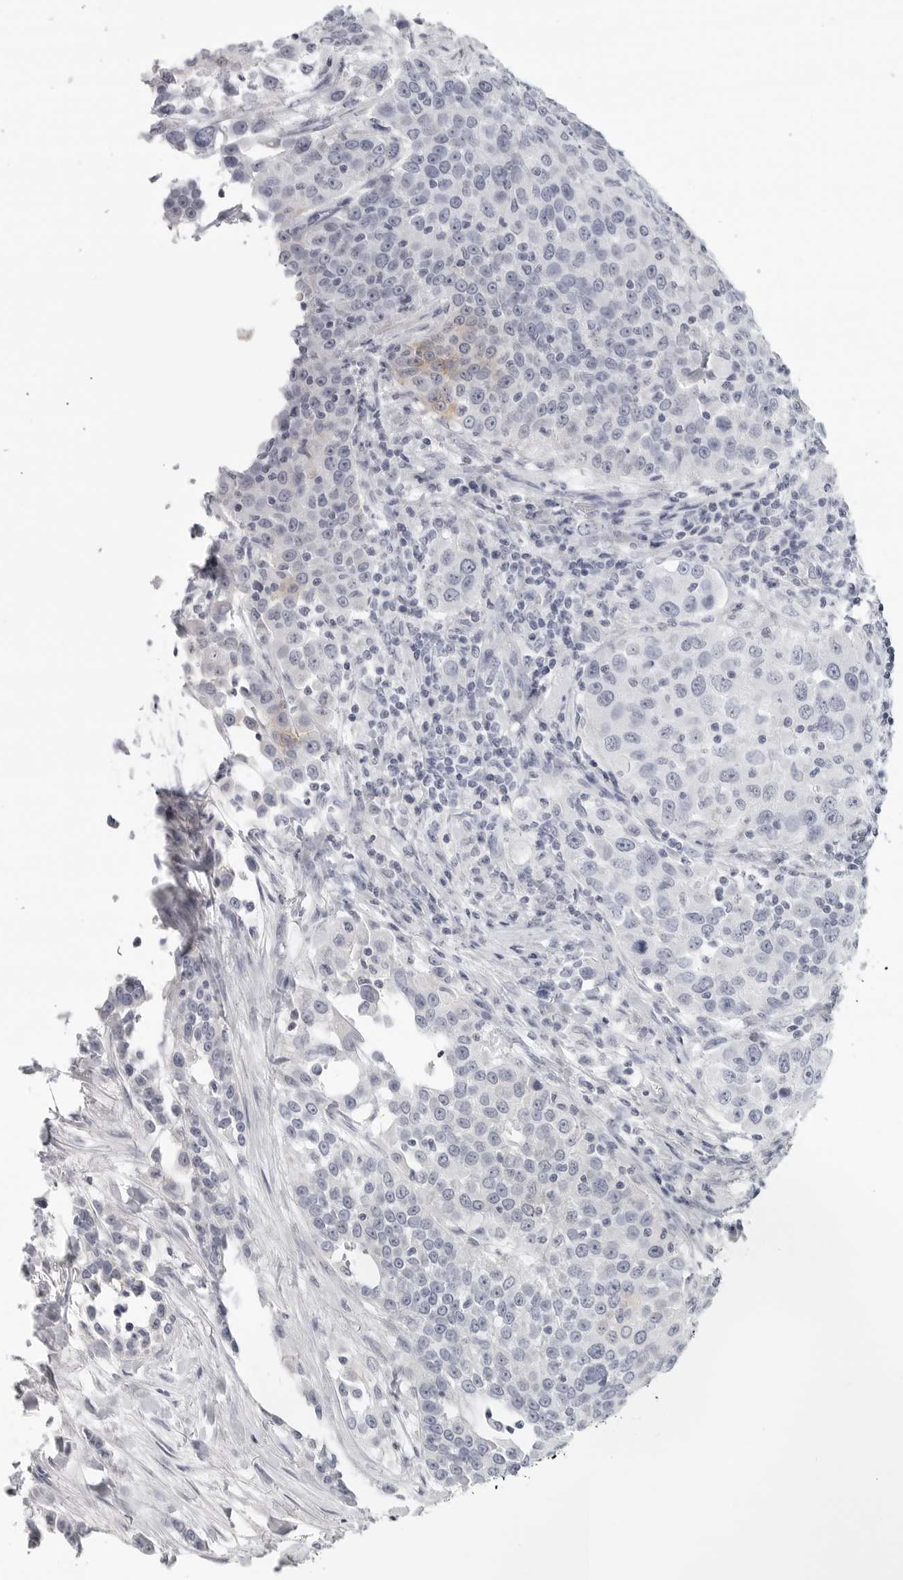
{"staining": {"intensity": "negative", "quantity": "none", "location": "none"}, "tissue": "urothelial cancer", "cell_type": "Tumor cells", "image_type": "cancer", "snomed": [{"axis": "morphology", "description": "Urothelial carcinoma, High grade"}, {"axis": "topography", "description": "Urinary bladder"}], "caption": "High power microscopy histopathology image of an immunohistochemistry (IHC) micrograph of high-grade urothelial carcinoma, revealing no significant staining in tumor cells.", "gene": "LY6D", "patient": {"sex": "female", "age": 80}}